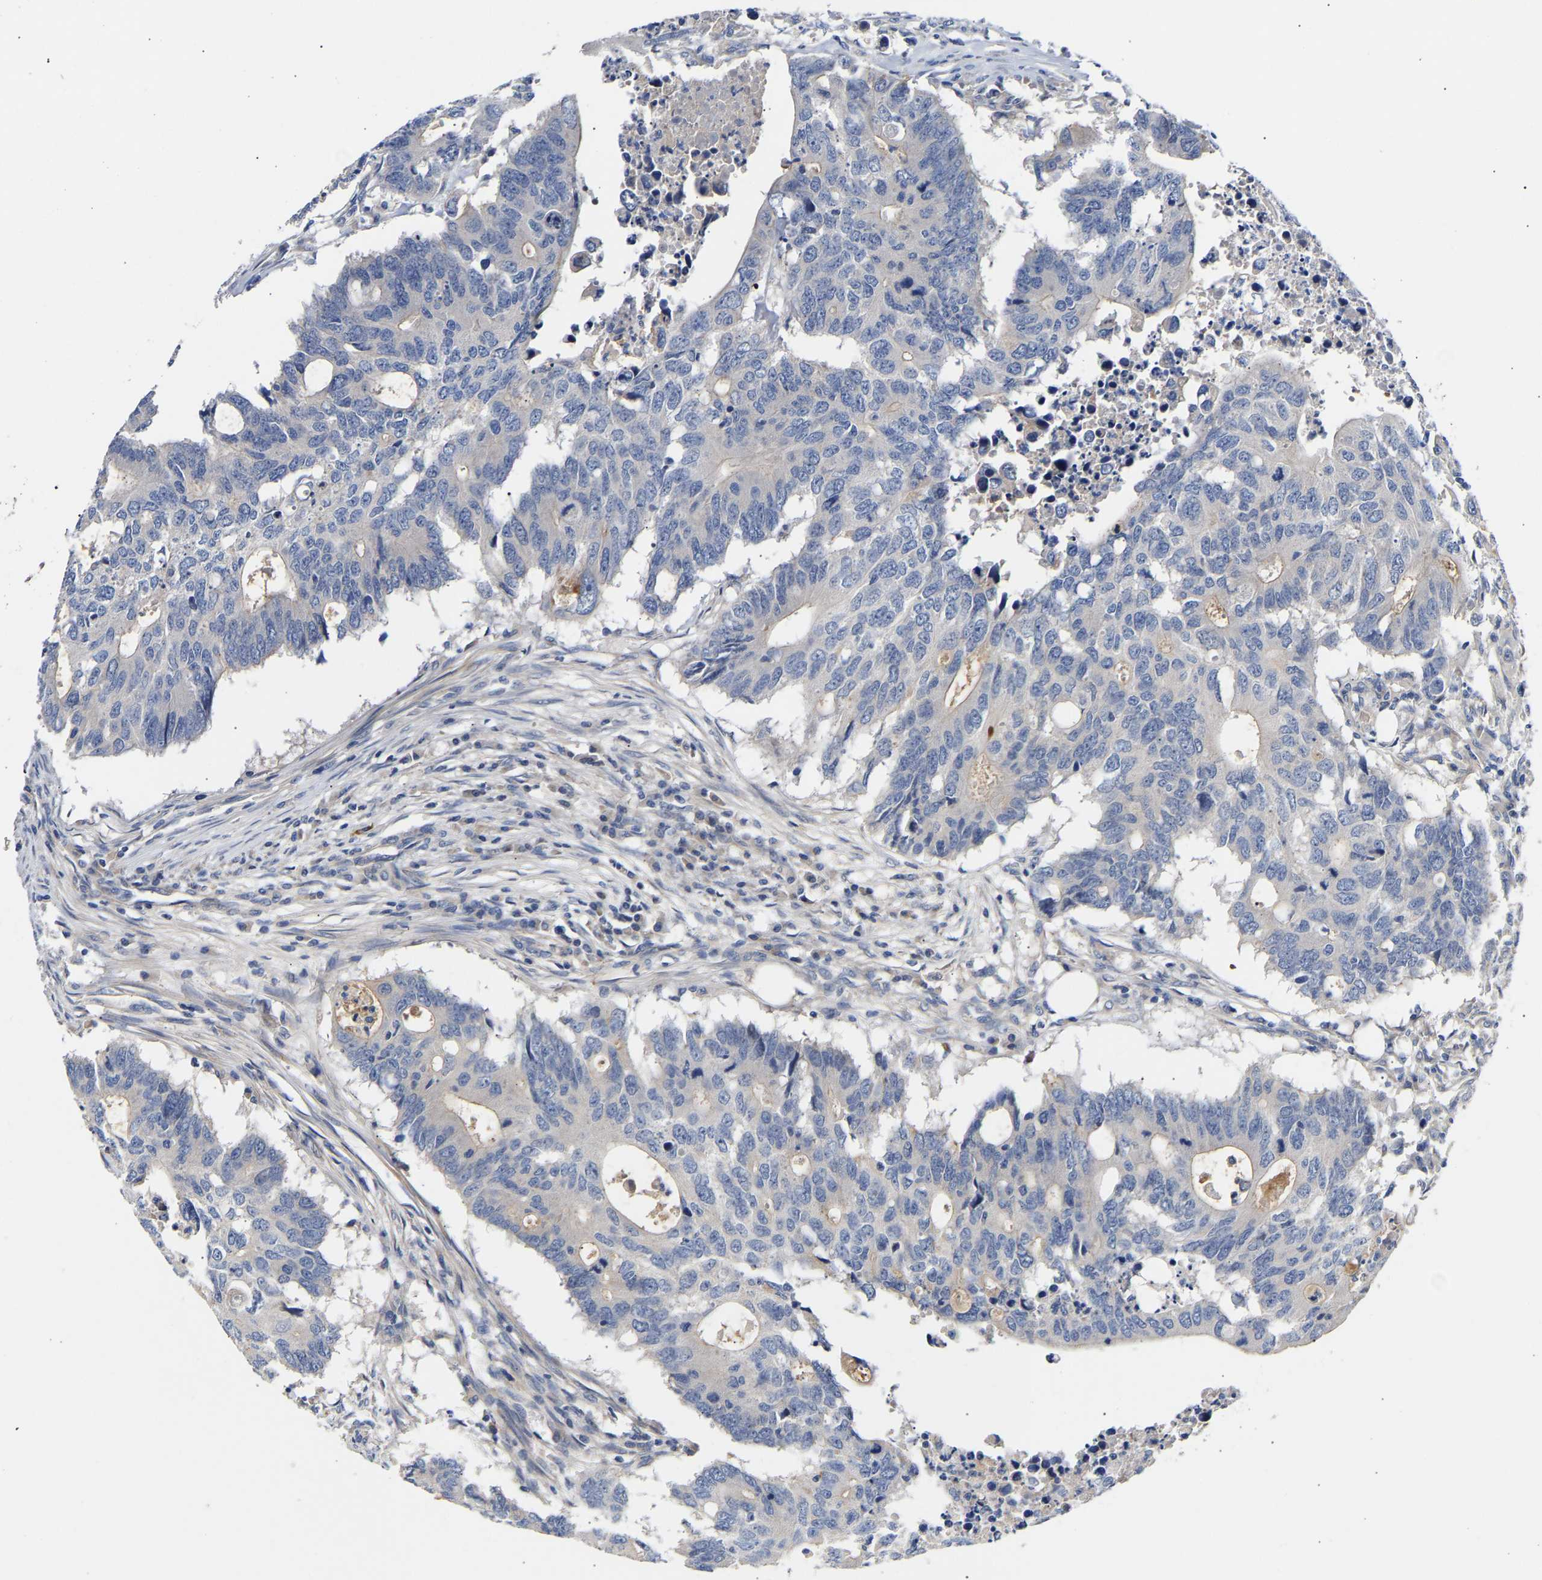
{"staining": {"intensity": "negative", "quantity": "none", "location": "none"}, "tissue": "colorectal cancer", "cell_type": "Tumor cells", "image_type": "cancer", "snomed": [{"axis": "morphology", "description": "Adenocarcinoma, NOS"}, {"axis": "topography", "description": "Colon"}], "caption": "IHC micrograph of human colorectal adenocarcinoma stained for a protein (brown), which shows no positivity in tumor cells. The staining was performed using DAB (3,3'-diaminobenzidine) to visualize the protein expression in brown, while the nuclei were stained in blue with hematoxylin (Magnification: 20x).", "gene": "KASH5", "patient": {"sex": "male", "age": 71}}